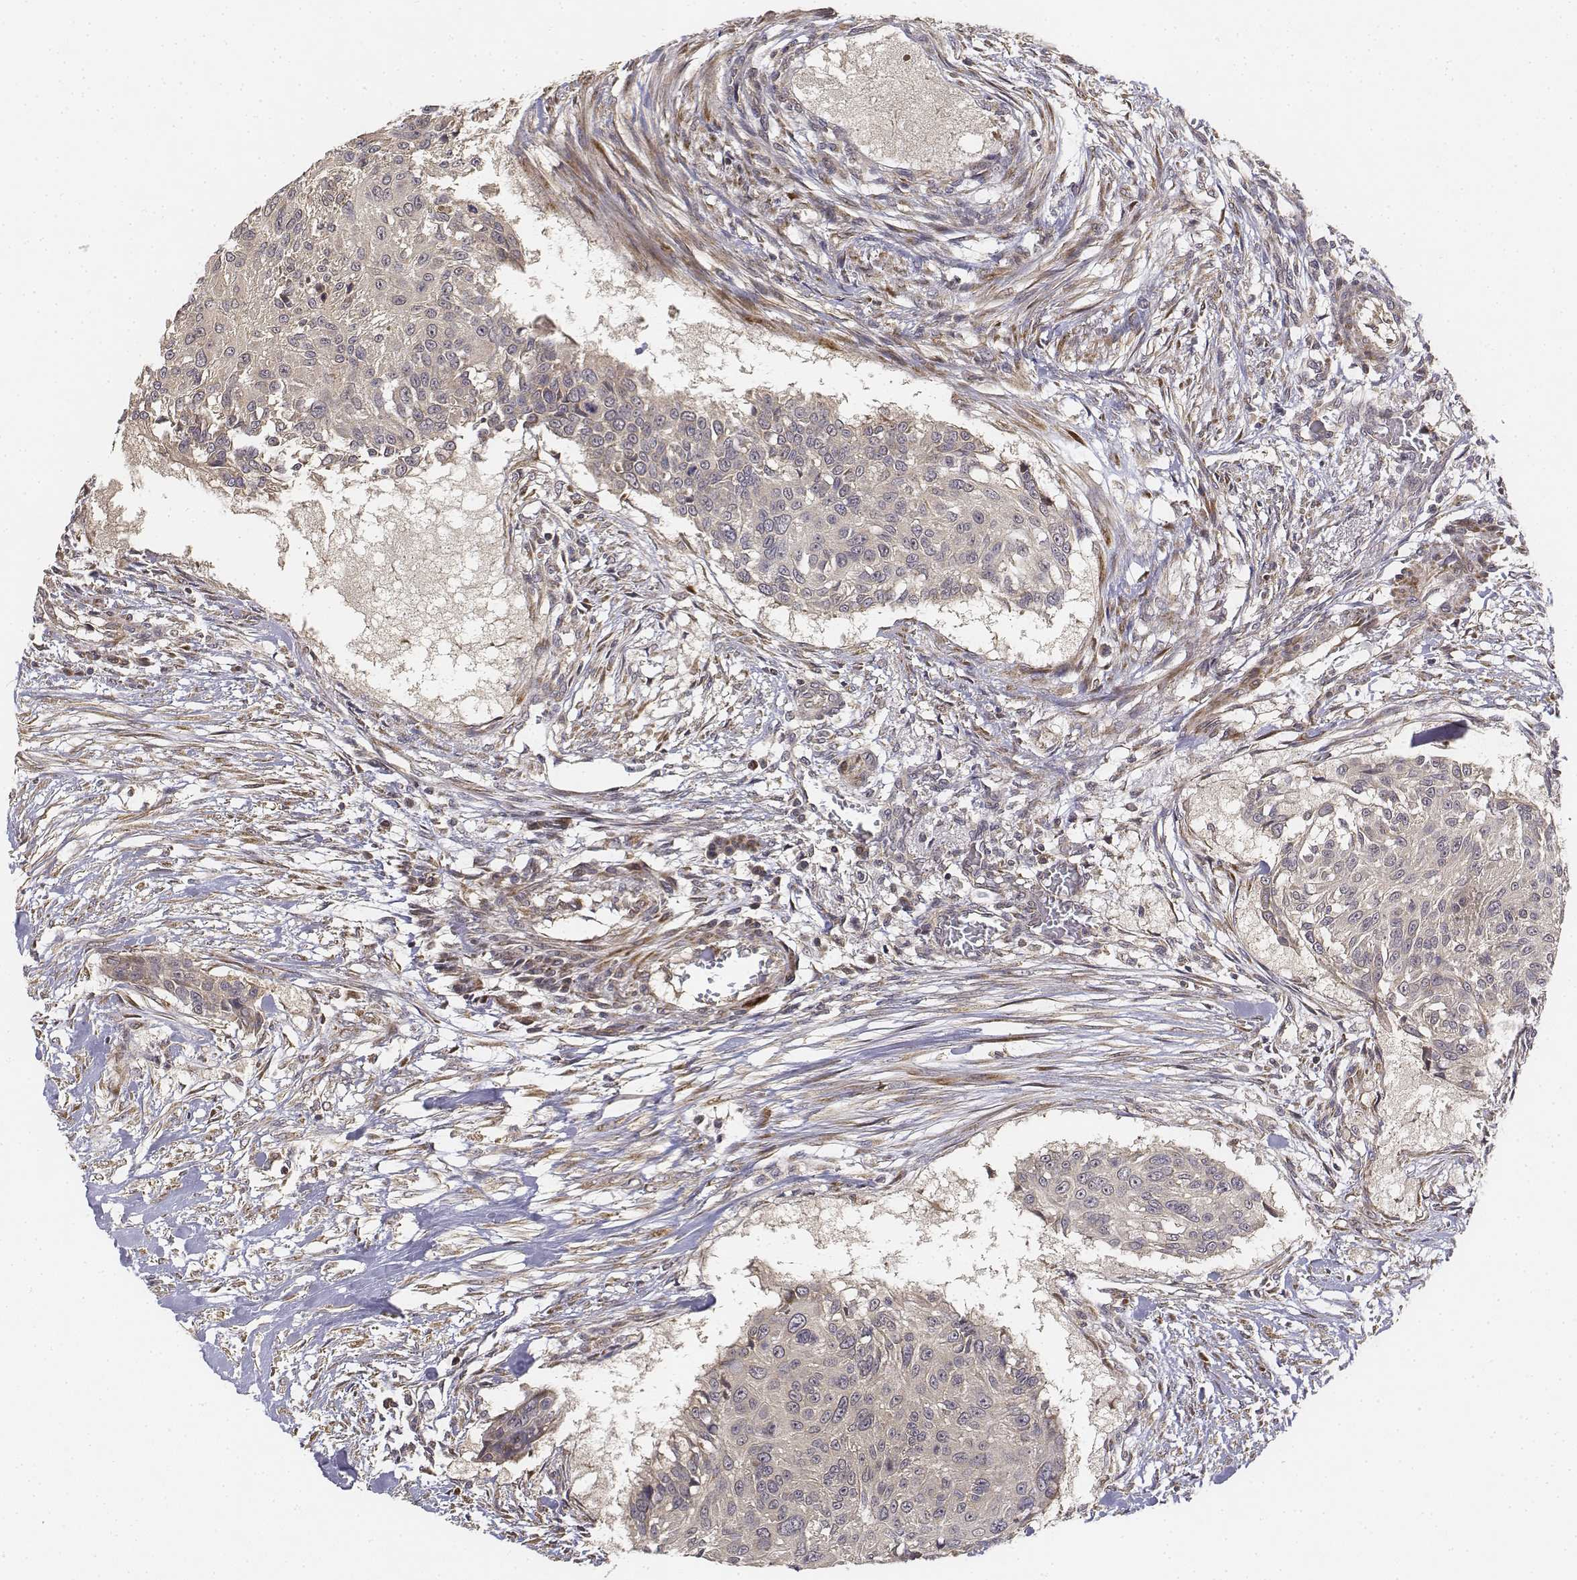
{"staining": {"intensity": "negative", "quantity": "none", "location": "none"}, "tissue": "urothelial cancer", "cell_type": "Tumor cells", "image_type": "cancer", "snomed": [{"axis": "morphology", "description": "Urothelial carcinoma, NOS"}, {"axis": "topography", "description": "Urinary bladder"}], "caption": "Immunohistochemistry of urothelial cancer shows no positivity in tumor cells.", "gene": "FBXO21", "patient": {"sex": "male", "age": 55}}